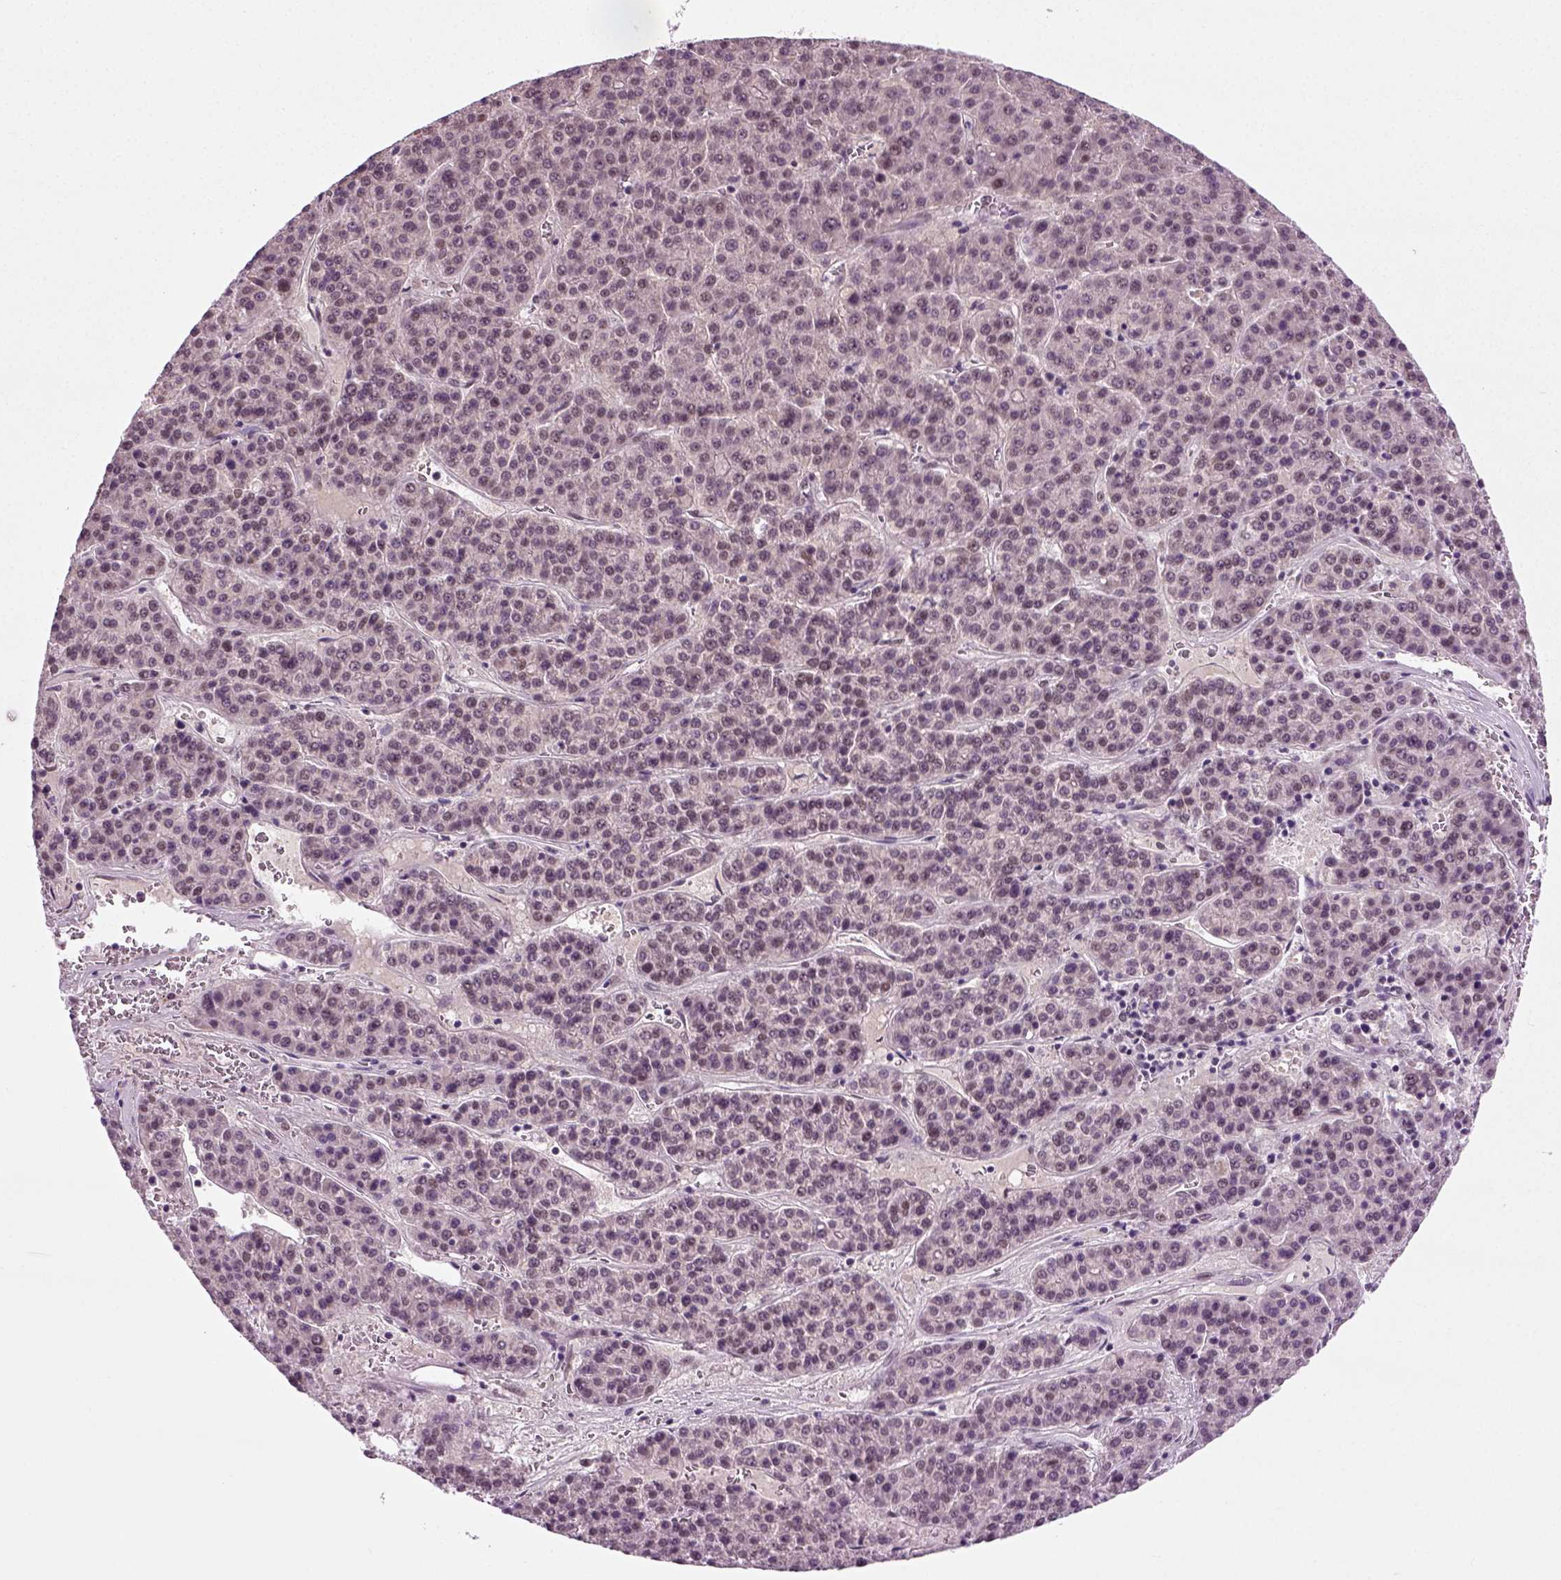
{"staining": {"intensity": "negative", "quantity": "none", "location": "none"}, "tissue": "liver cancer", "cell_type": "Tumor cells", "image_type": "cancer", "snomed": [{"axis": "morphology", "description": "Carcinoma, Hepatocellular, NOS"}, {"axis": "topography", "description": "Liver"}], "caption": "This photomicrograph is of liver cancer (hepatocellular carcinoma) stained with immunohistochemistry to label a protein in brown with the nuclei are counter-stained blue. There is no positivity in tumor cells. (Brightfield microscopy of DAB immunohistochemistry at high magnification).", "gene": "RCOR3", "patient": {"sex": "female", "age": 58}}